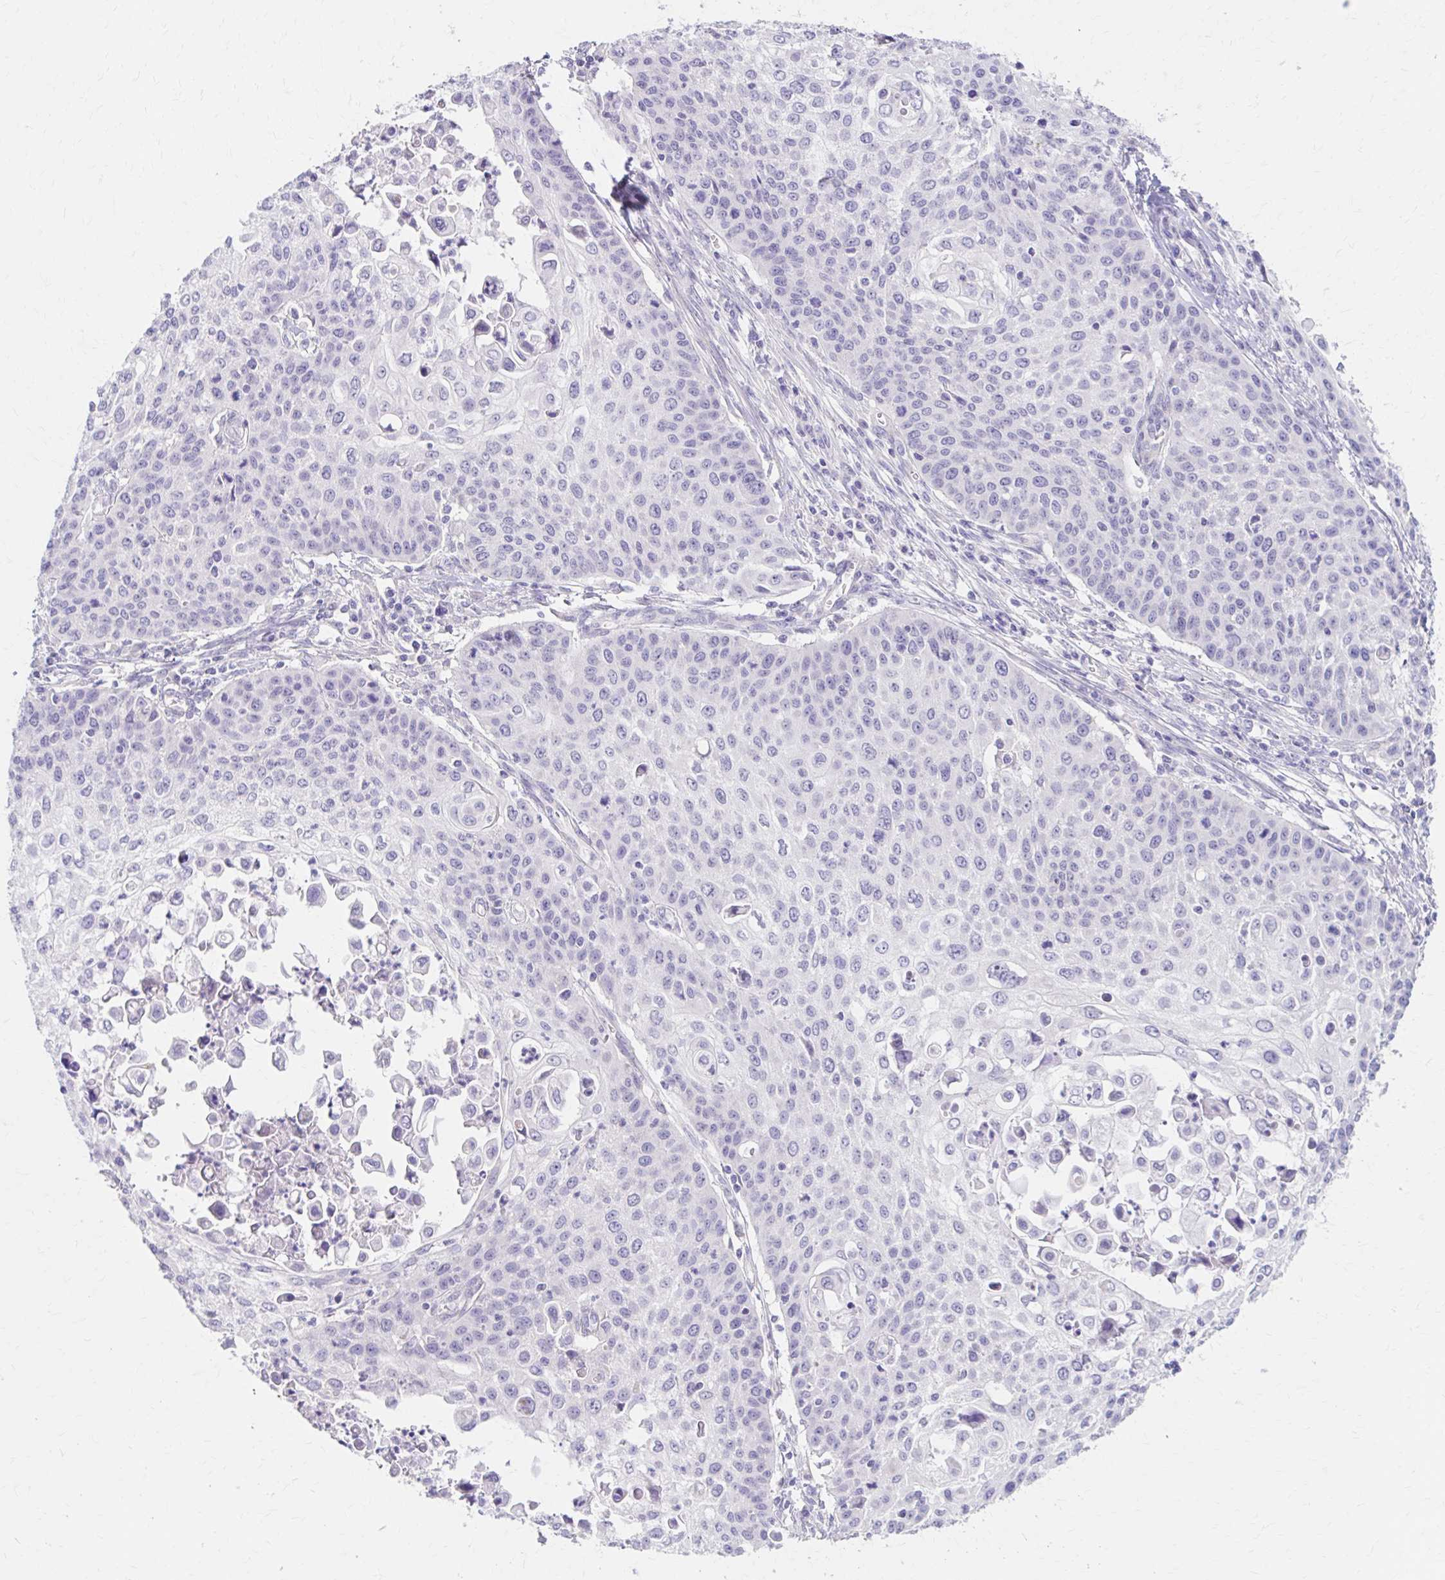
{"staining": {"intensity": "negative", "quantity": "none", "location": "none"}, "tissue": "cervical cancer", "cell_type": "Tumor cells", "image_type": "cancer", "snomed": [{"axis": "morphology", "description": "Squamous cell carcinoma, NOS"}, {"axis": "topography", "description": "Cervix"}], "caption": "This image is of cervical cancer stained with immunohistochemistry (IHC) to label a protein in brown with the nuclei are counter-stained blue. There is no staining in tumor cells.", "gene": "AZGP1", "patient": {"sex": "female", "age": 65}}